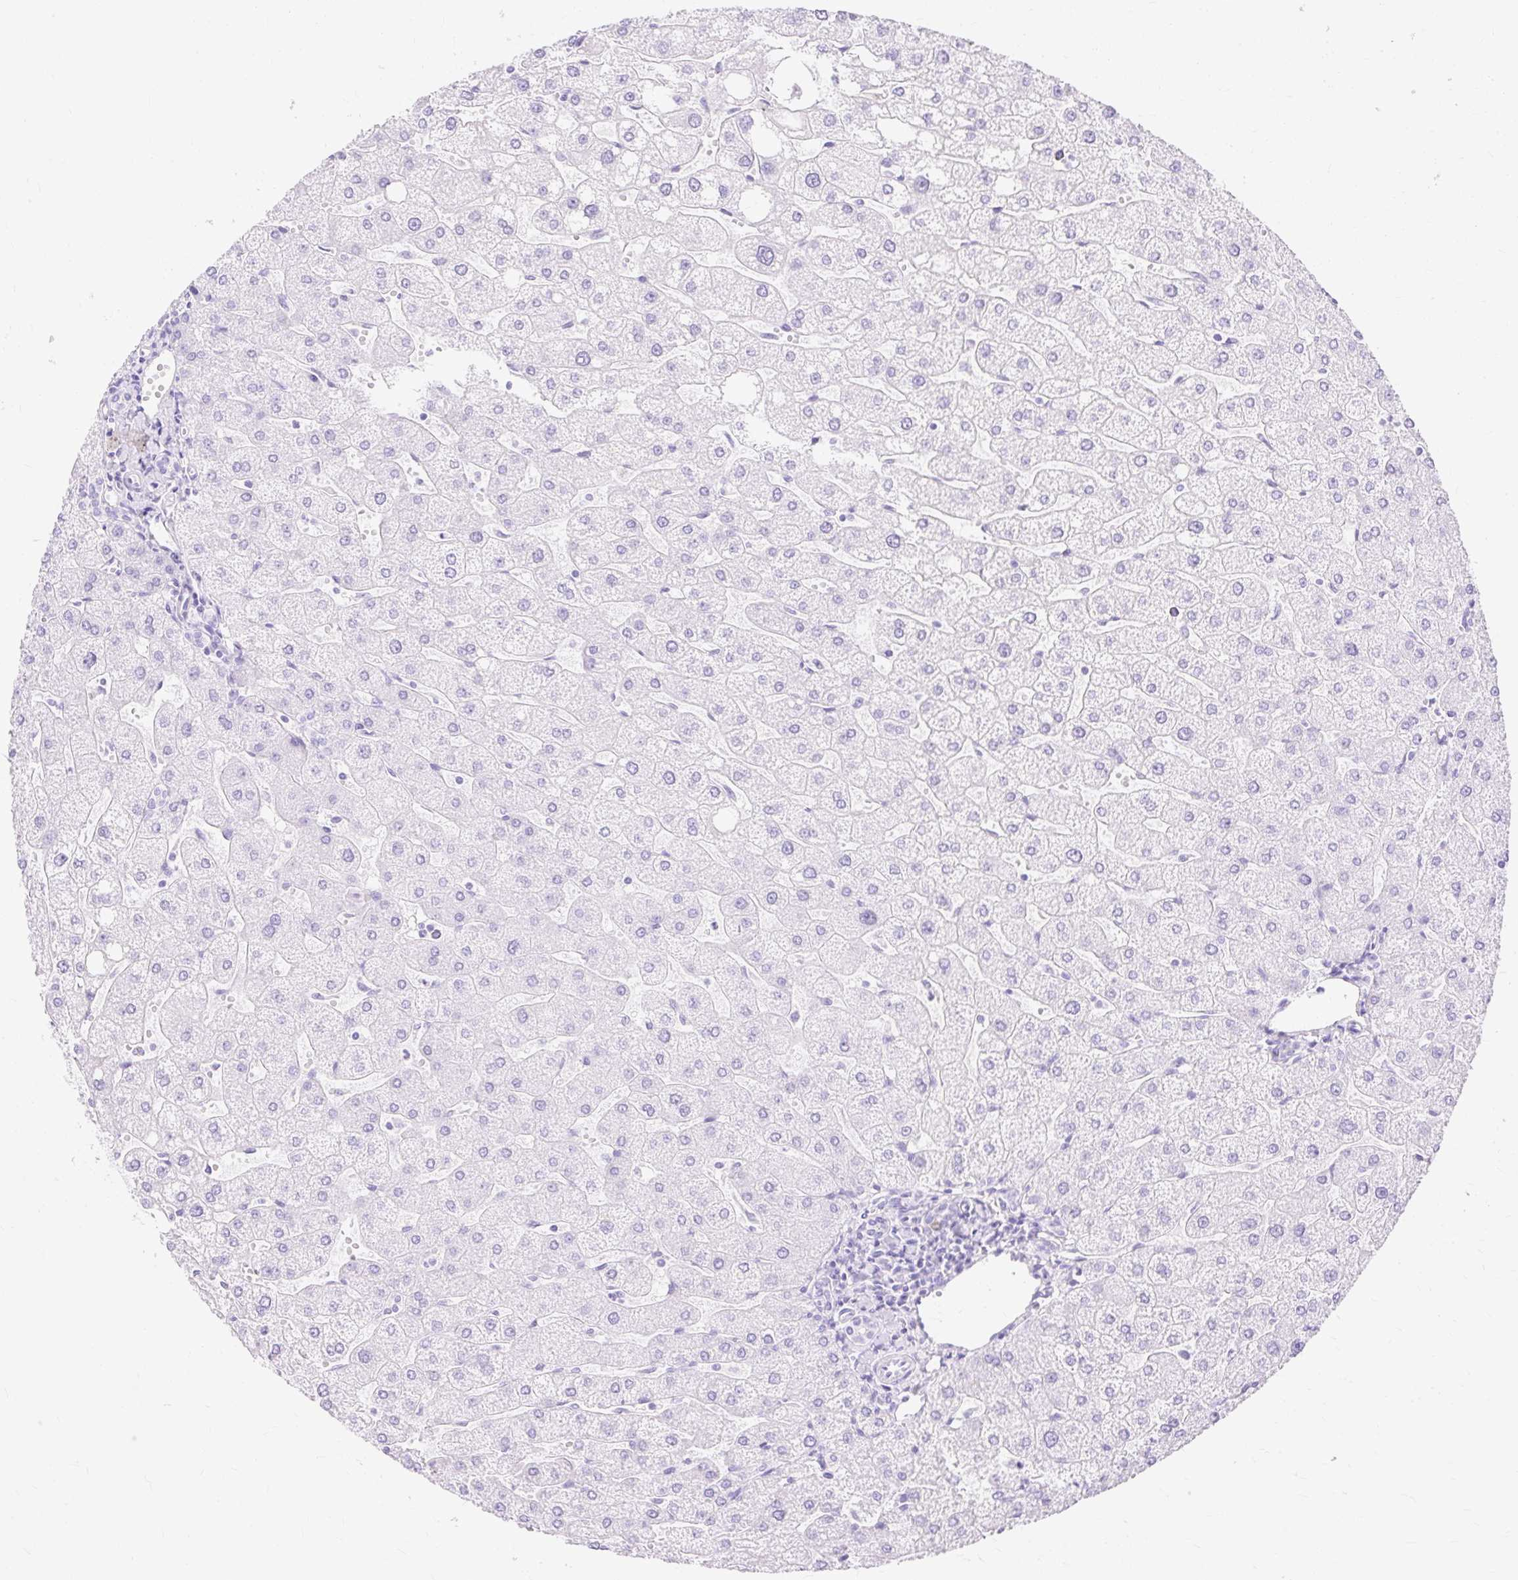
{"staining": {"intensity": "negative", "quantity": "none", "location": "none"}, "tissue": "liver", "cell_type": "Cholangiocytes", "image_type": "normal", "snomed": [{"axis": "morphology", "description": "Normal tissue, NOS"}, {"axis": "topography", "description": "Liver"}], "caption": "Immunohistochemical staining of benign liver shows no significant positivity in cholangiocytes.", "gene": "MBP", "patient": {"sex": "male", "age": 67}}